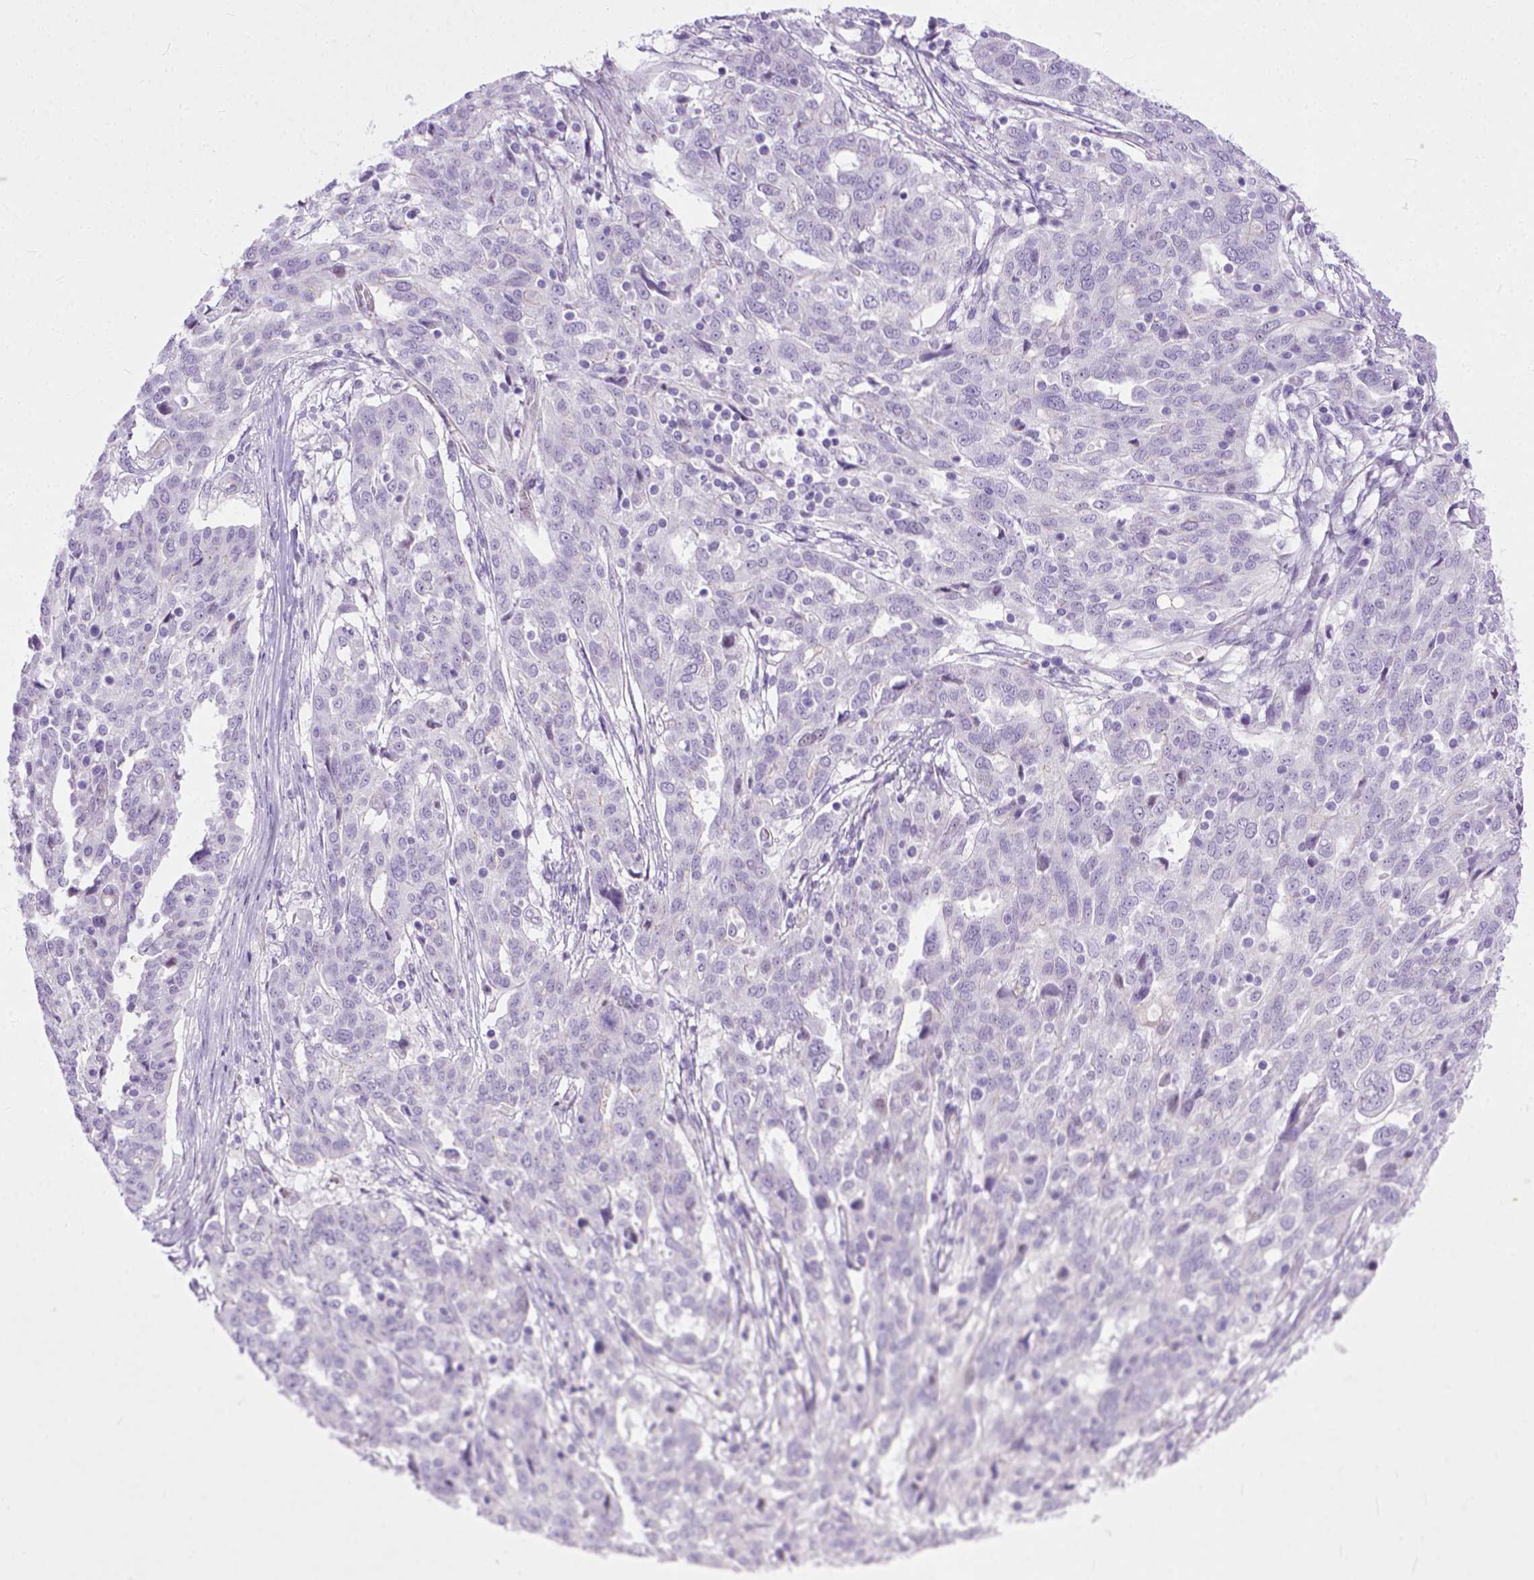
{"staining": {"intensity": "negative", "quantity": "none", "location": "none"}, "tissue": "ovarian cancer", "cell_type": "Tumor cells", "image_type": "cancer", "snomed": [{"axis": "morphology", "description": "Cystadenocarcinoma, serous, NOS"}, {"axis": "topography", "description": "Ovary"}], "caption": "Immunohistochemical staining of serous cystadenocarcinoma (ovarian) reveals no significant positivity in tumor cells.", "gene": "ADGRF1", "patient": {"sex": "female", "age": 67}}